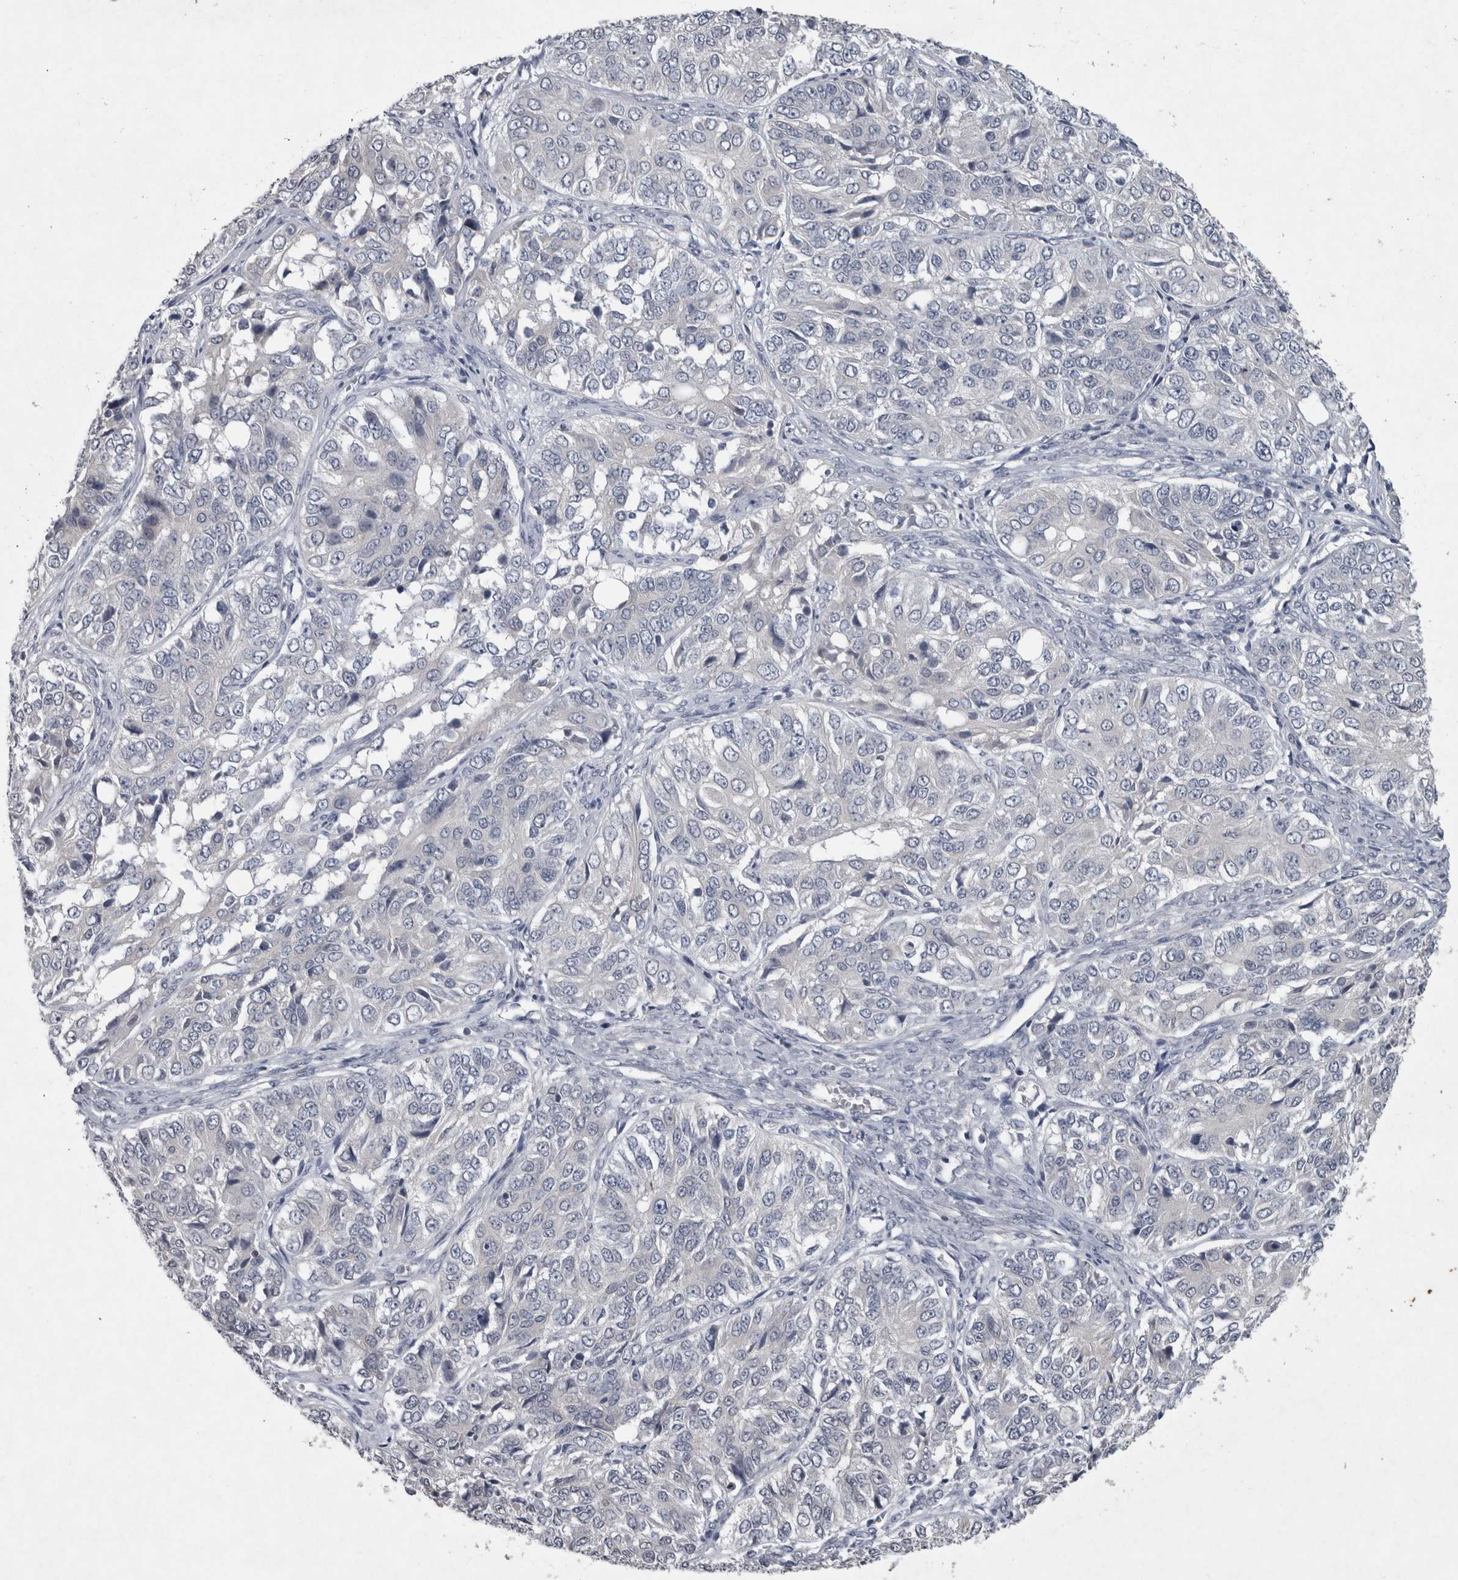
{"staining": {"intensity": "negative", "quantity": "none", "location": "none"}, "tissue": "ovarian cancer", "cell_type": "Tumor cells", "image_type": "cancer", "snomed": [{"axis": "morphology", "description": "Carcinoma, endometroid"}, {"axis": "topography", "description": "Ovary"}], "caption": "The IHC image has no significant positivity in tumor cells of endometroid carcinoma (ovarian) tissue.", "gene": "WNT7A", "patient": {"sex": "female", "age": 51}}